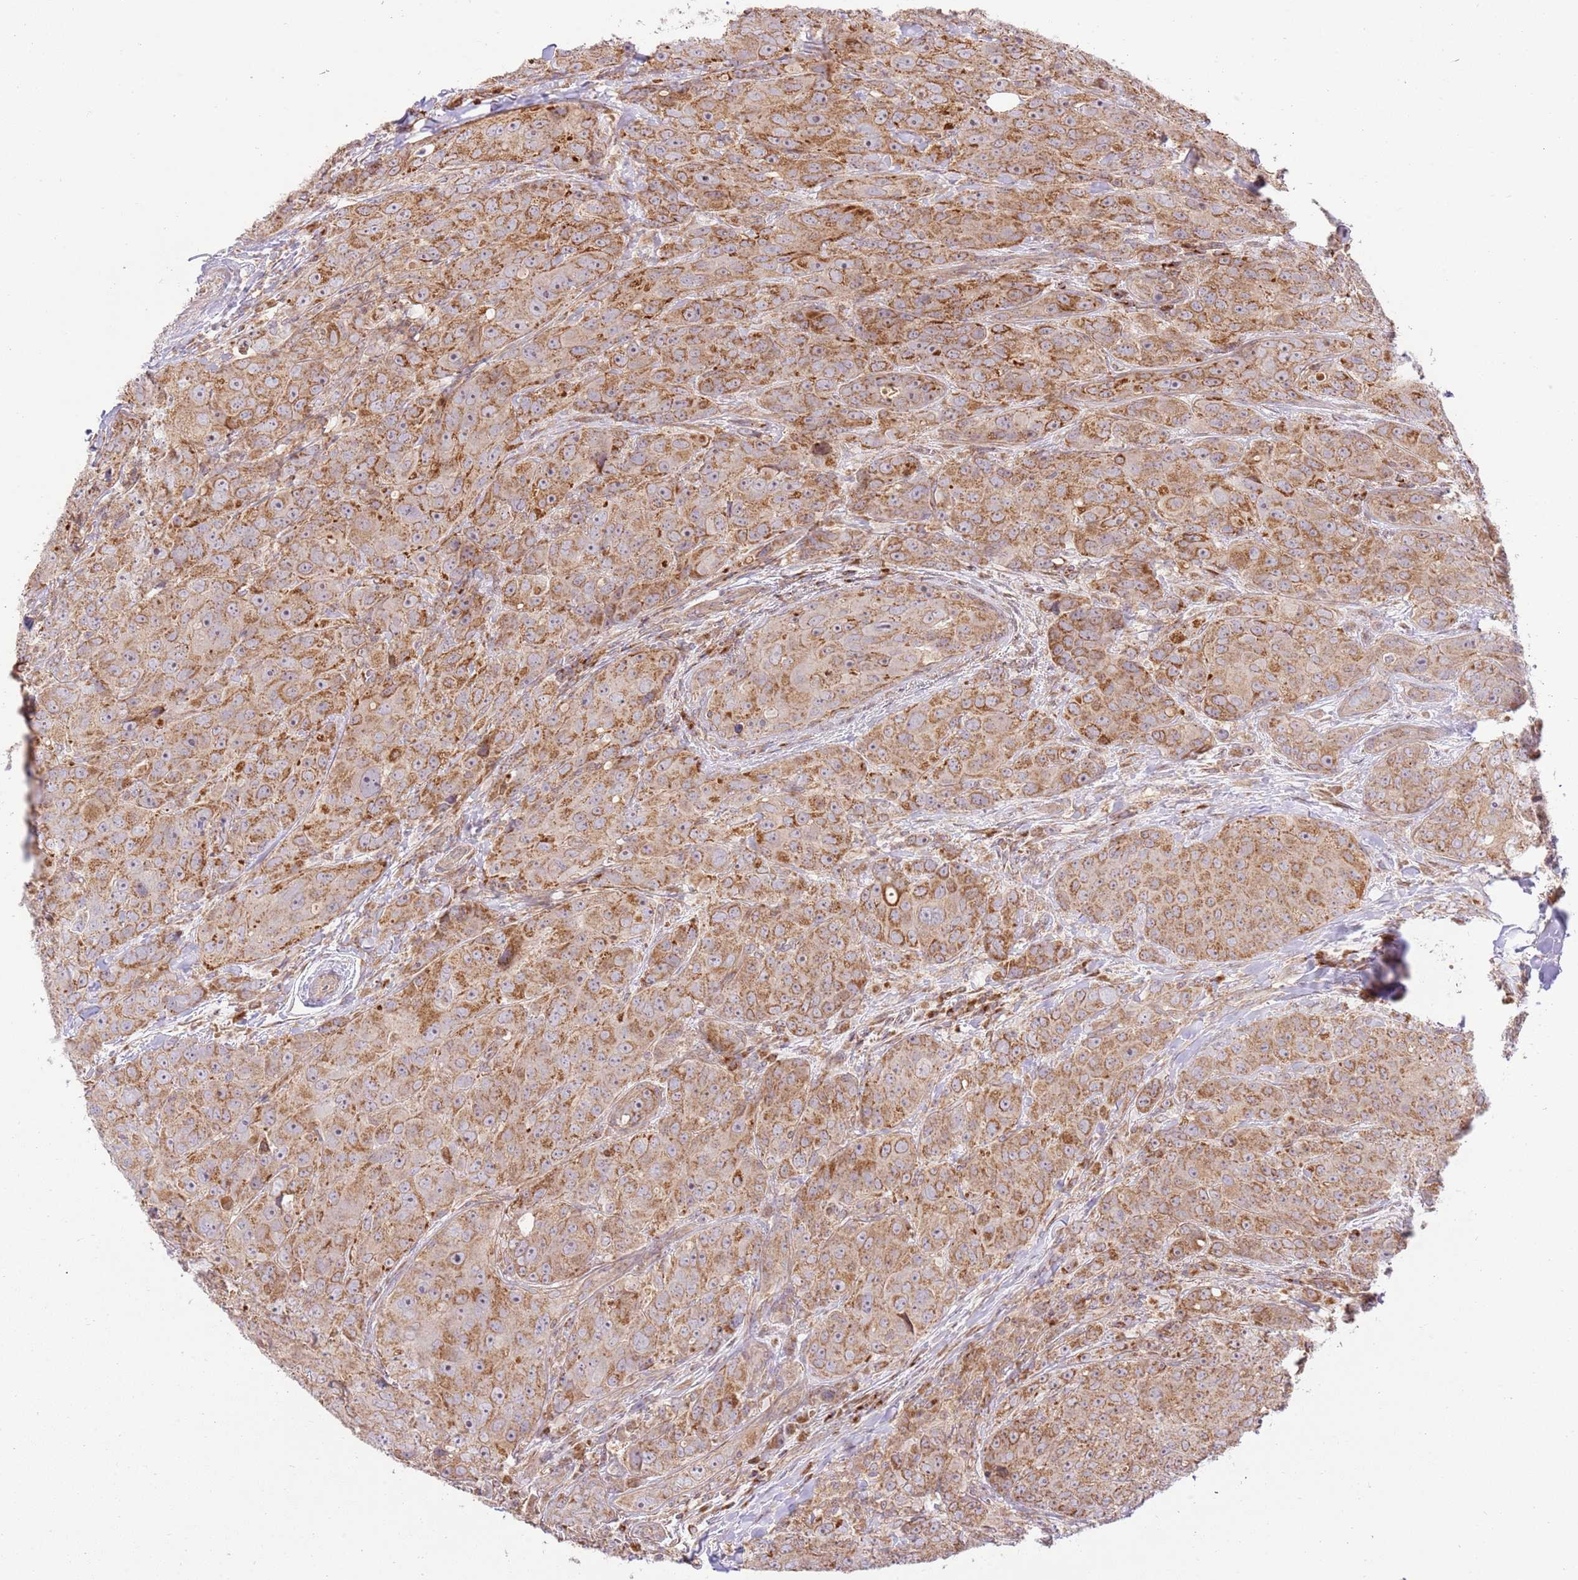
{"staining": {"intensity": "moderate", "quantity": ">75%", "location": "cytoplasmic/membranous"}, "tissue": "breast cancer", "cell_type": "Tumor cells", "image_type": "cancer", "snomed": [{"axis": "morphology", "description": "Duct carcinoma"}, {"axis": "topography", "description": "Breast"}], "caption": "Tumor cells reveal moderate cytoplasmic/membranous positivity in approximately >75% of cells in breast infiltrating ductal carcinoma. (brown staining indicates protein expression, while blue staining denotes nuclei).", "gene": "SPATA2L", "patient": {"sex": "female", "age": 43}}